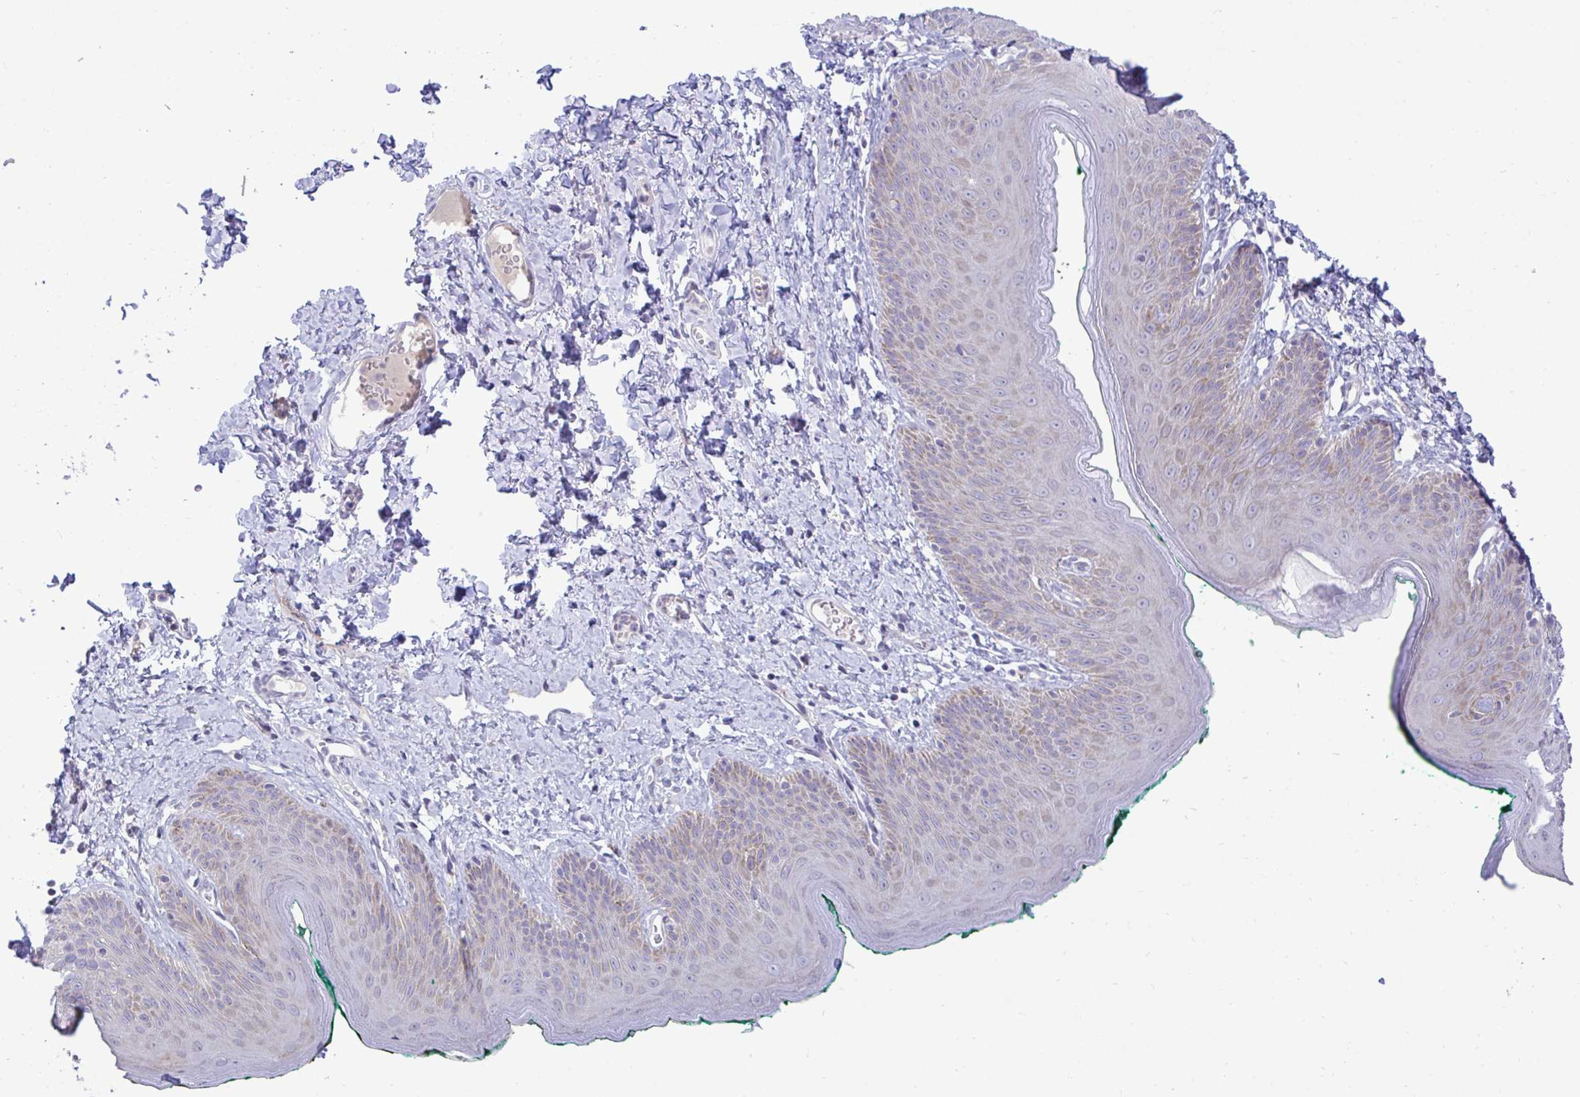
{"staining": {"intensity": "moderate", "quantity": "25%-75%", "location": "cytoplasmic/membranous"}, "tissue": "skin", "cell_type": "Epidermal cells", "image_type": "normal", "snomed": [{"axis": "morphology", "description": "Normal tissue, NOS"}, {"axis": "topography", "description": "Vulva"}, {"axis": "topography", "description": "Peripheral nerve tissue"}], "caption": "An image of skin stained for a protein reveals moderate cytoplasmic/membranous brown staining in epidermal cells. The staining was performed using DAB to visualize the protein expression in brown, while the nuclei were stained in blue with hematoxylin (Magnification: 20x).", "gene": "EPOP", "patient": {"sex": "female", "age": 66}}